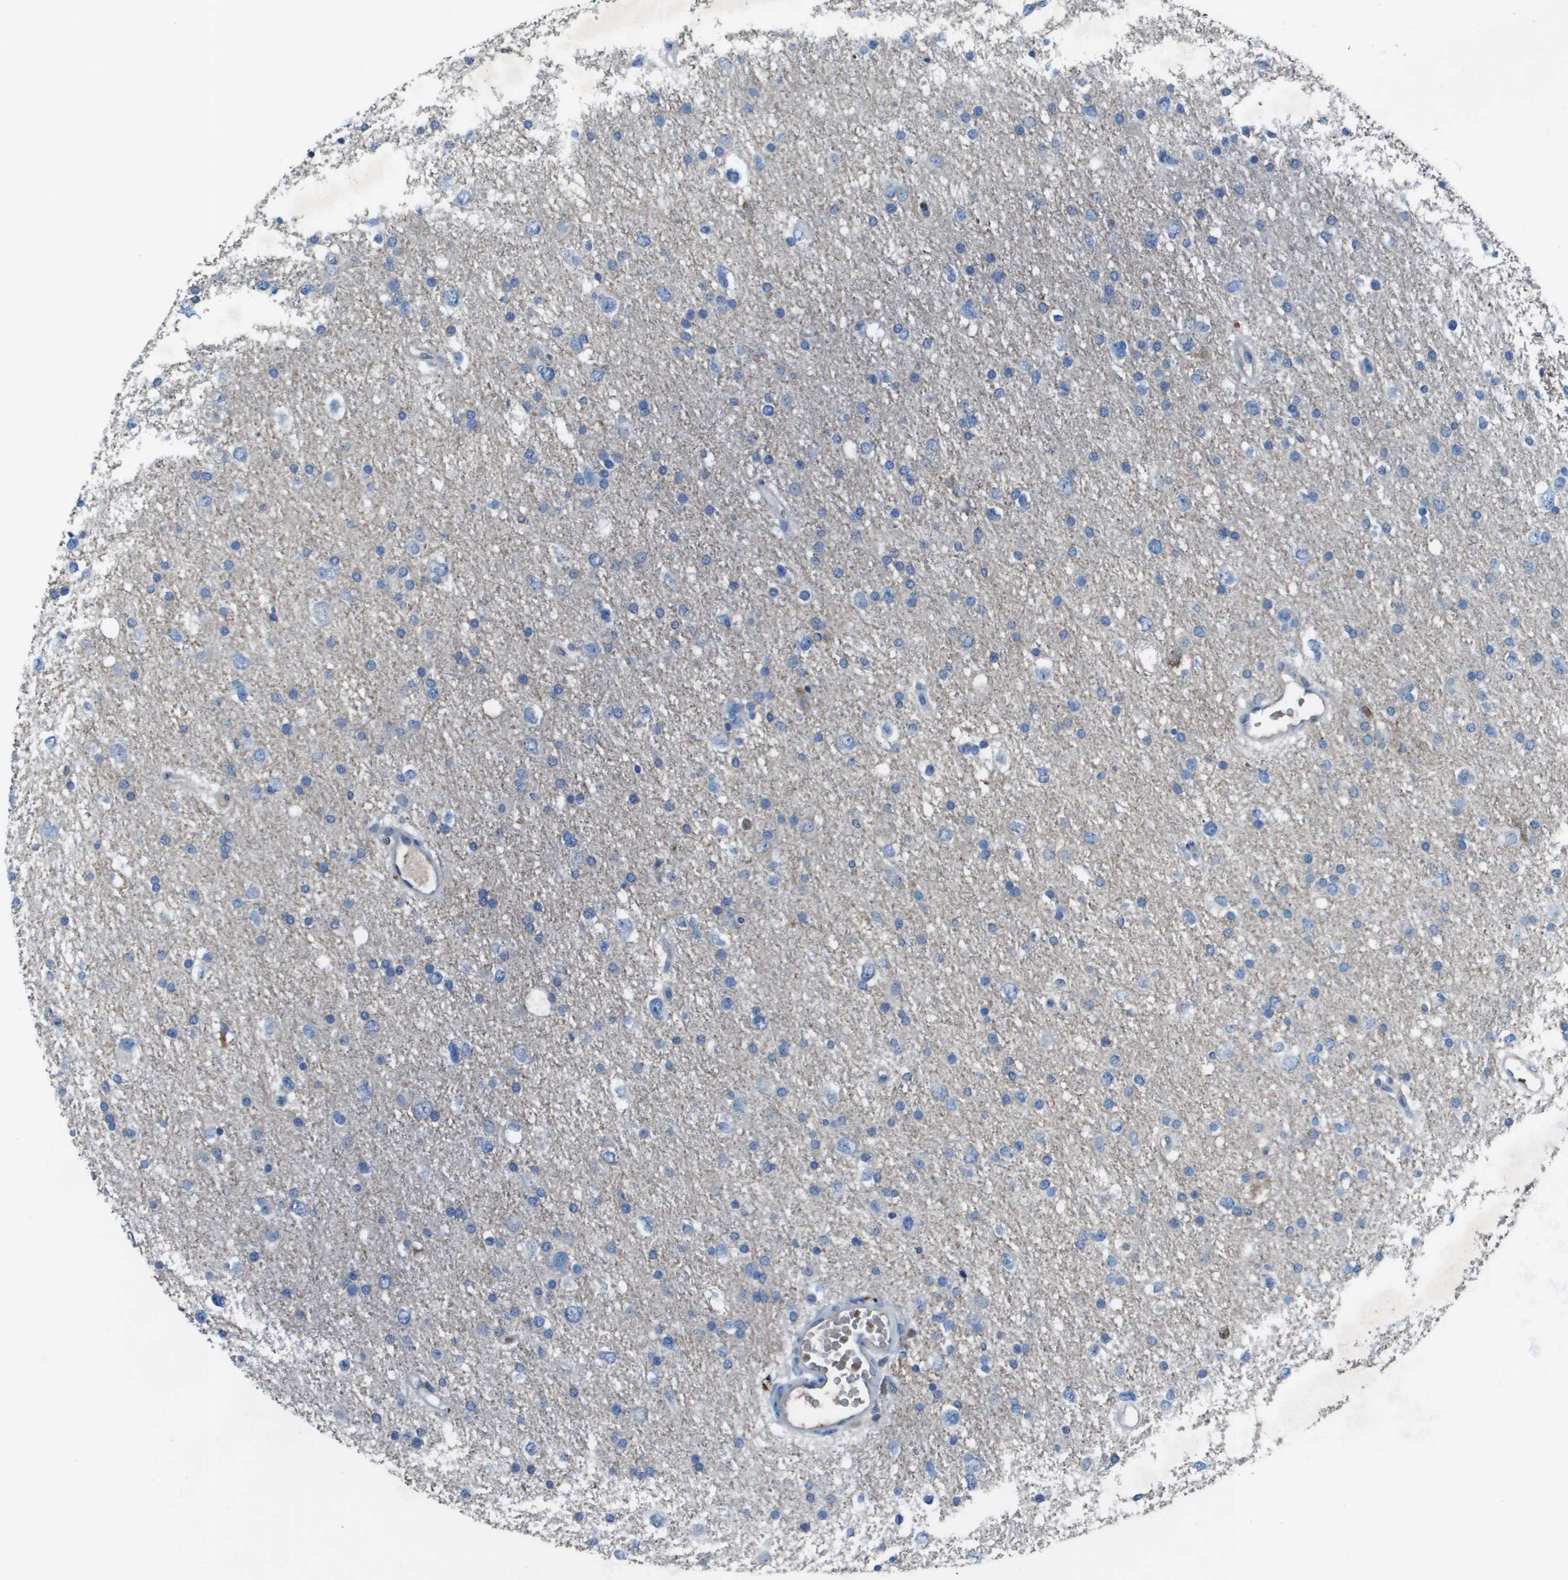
{"staining": {"intensity": "negative", "quantity": "none", "location": "none"}, "tissue": "glioma", "cell_type": "Tumor cells", "image_type": "cancer", "snomed": [{"axis": "morphology", "description": "Glioma, malignant, Low grade"}, {"axis": "topography", "description": "Brain"}], "caption": "Image shows no significant protein staining in tumor cells of malignant low-grade glioma. (Brightfield microscopy of DAB immunohistochemistry (IHC) at high magnification).", "gene": "CAMK4", "patient": {"sex": "female", "age": 37}}